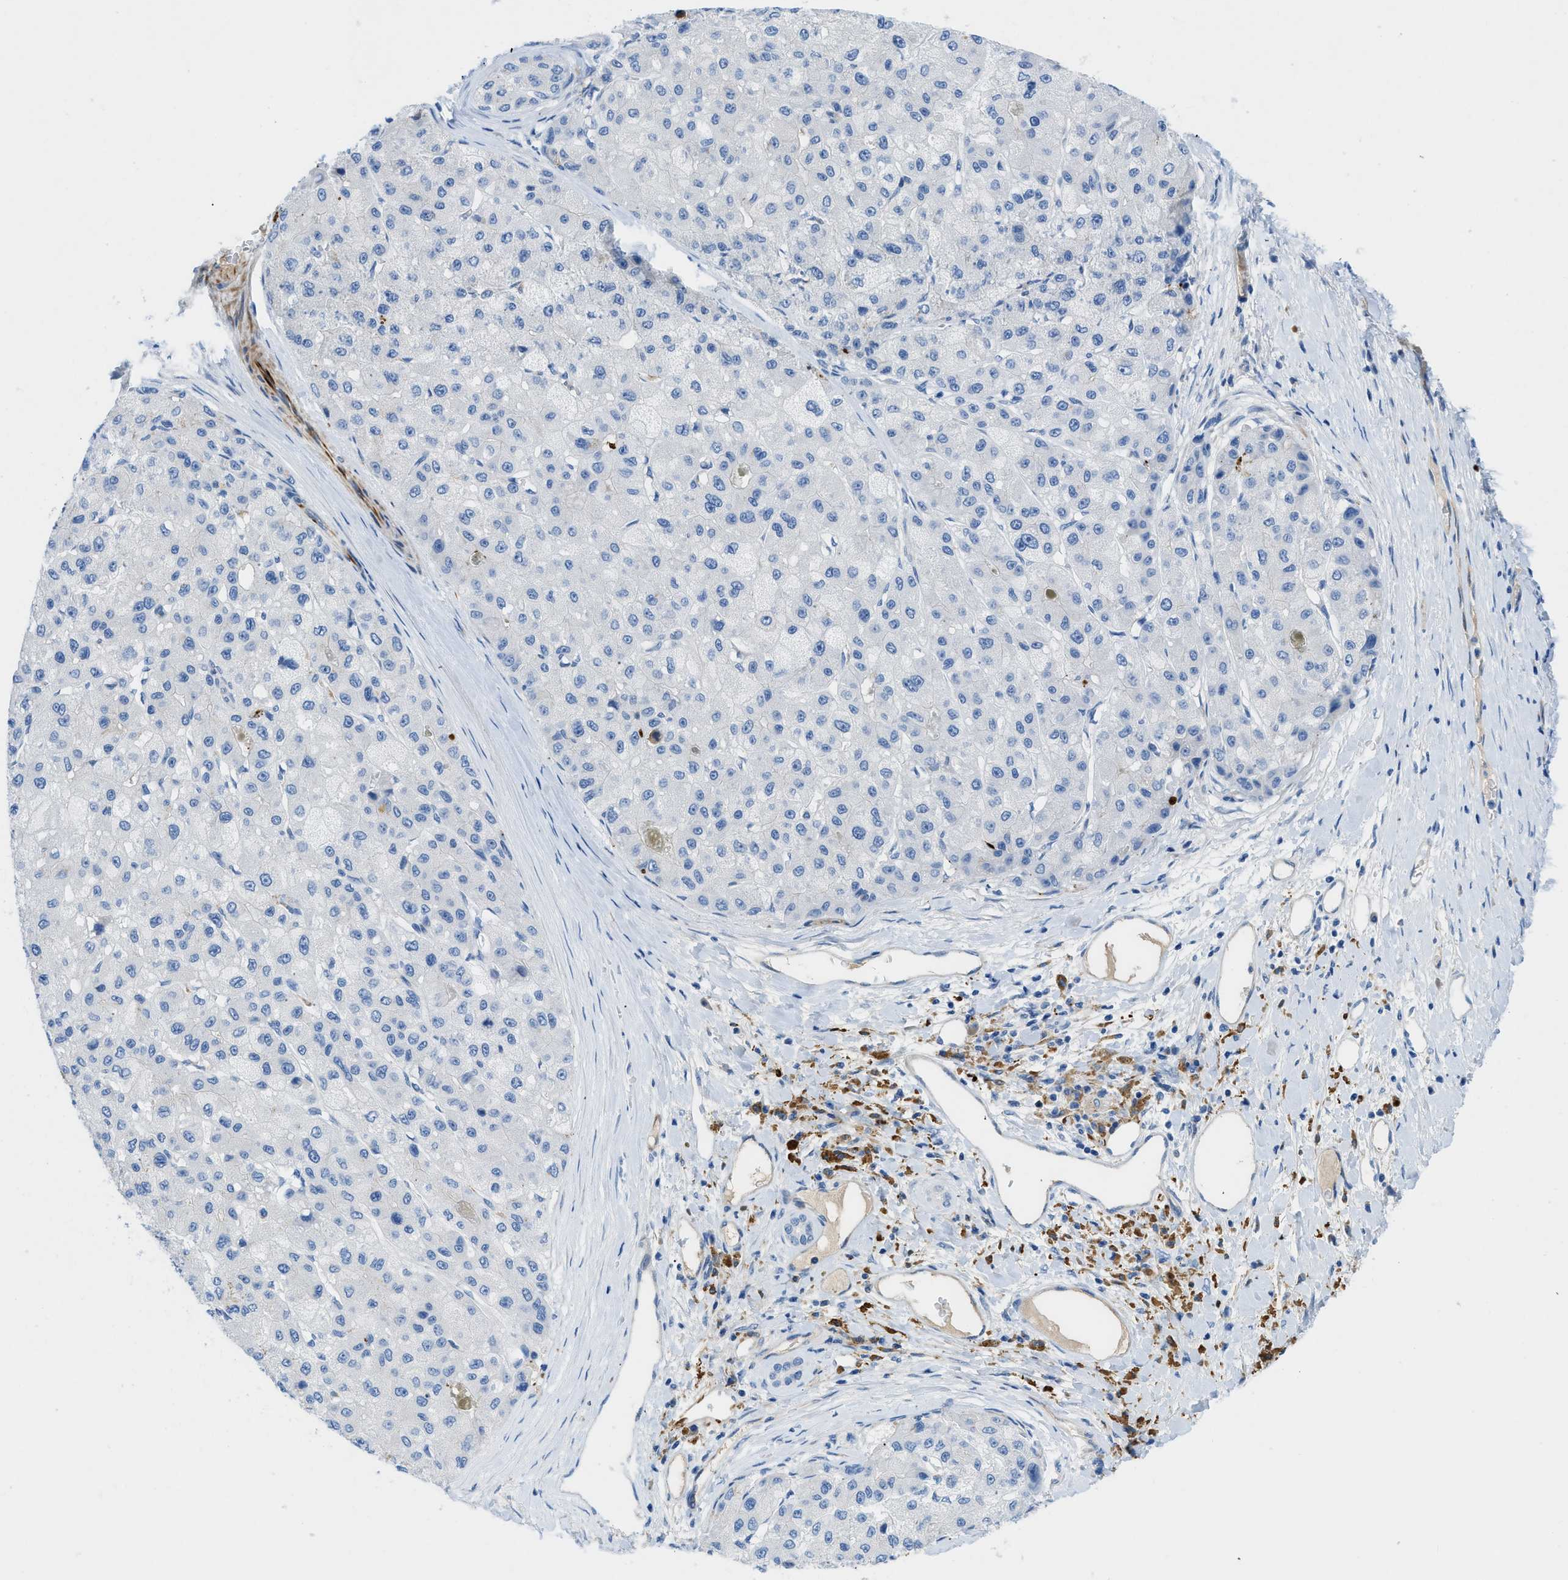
{"staining": {"intensity": "negative", "quantity": "none", "location": "none"}, "tissue": "liver cancer", "cell_type": "Tumor cells", "image_type": "cancer", "snomed": [{"axis": "morphology", "description": "Carcinoma, Hepatocellular, NOS"}, {"axis": "topography", "description": "Liver"}], "caption": "Histopathology image shows no protein positivity in tumor cells of liver cancer tissue.", "gene": "XCR1", "patient": {"sex": "male", "age": 80}}